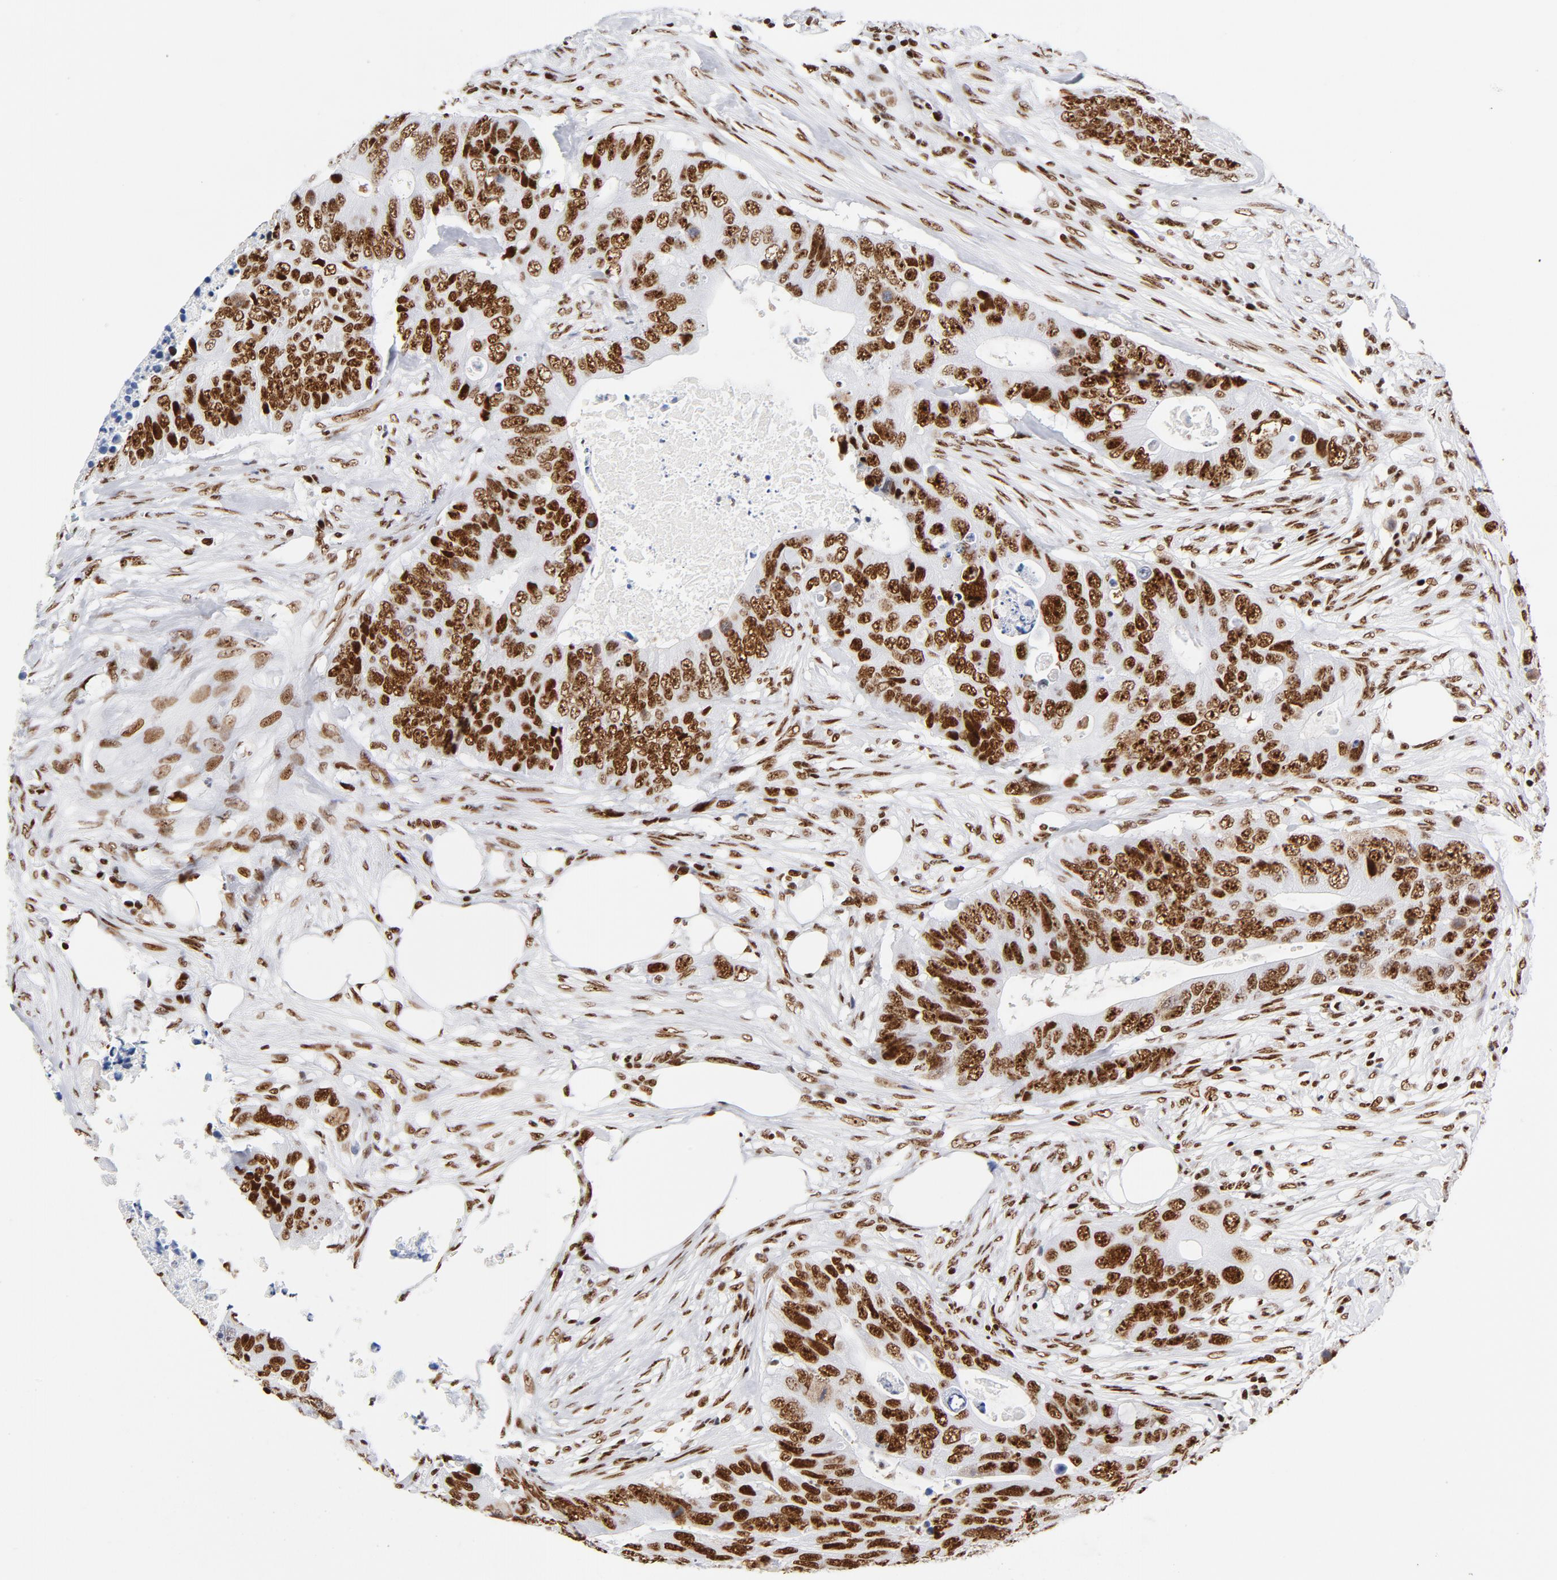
{"staining": {"intensity": "strong", "quantity": ">75%", "location": "nuclear"}, "tissue": "colorectal cancer", "cell_type": "Tumor cells", "image_type": "cancer", "snomed": [{"axis": "morphology", "description": "Adenocarcinoma, NOS"}, {"axis": "topography", "description": "Colon"}], "caption": "Tumor cells show strong nuclear positivity in approximately >75% of cells in colorectal cancer. Using DAB (brown) and hematoxylin (blue) stains, captured at high magnification using brightfield microscopy.", "gene": "XRCC5", "patient": {"sex": "male", "age": 71}}